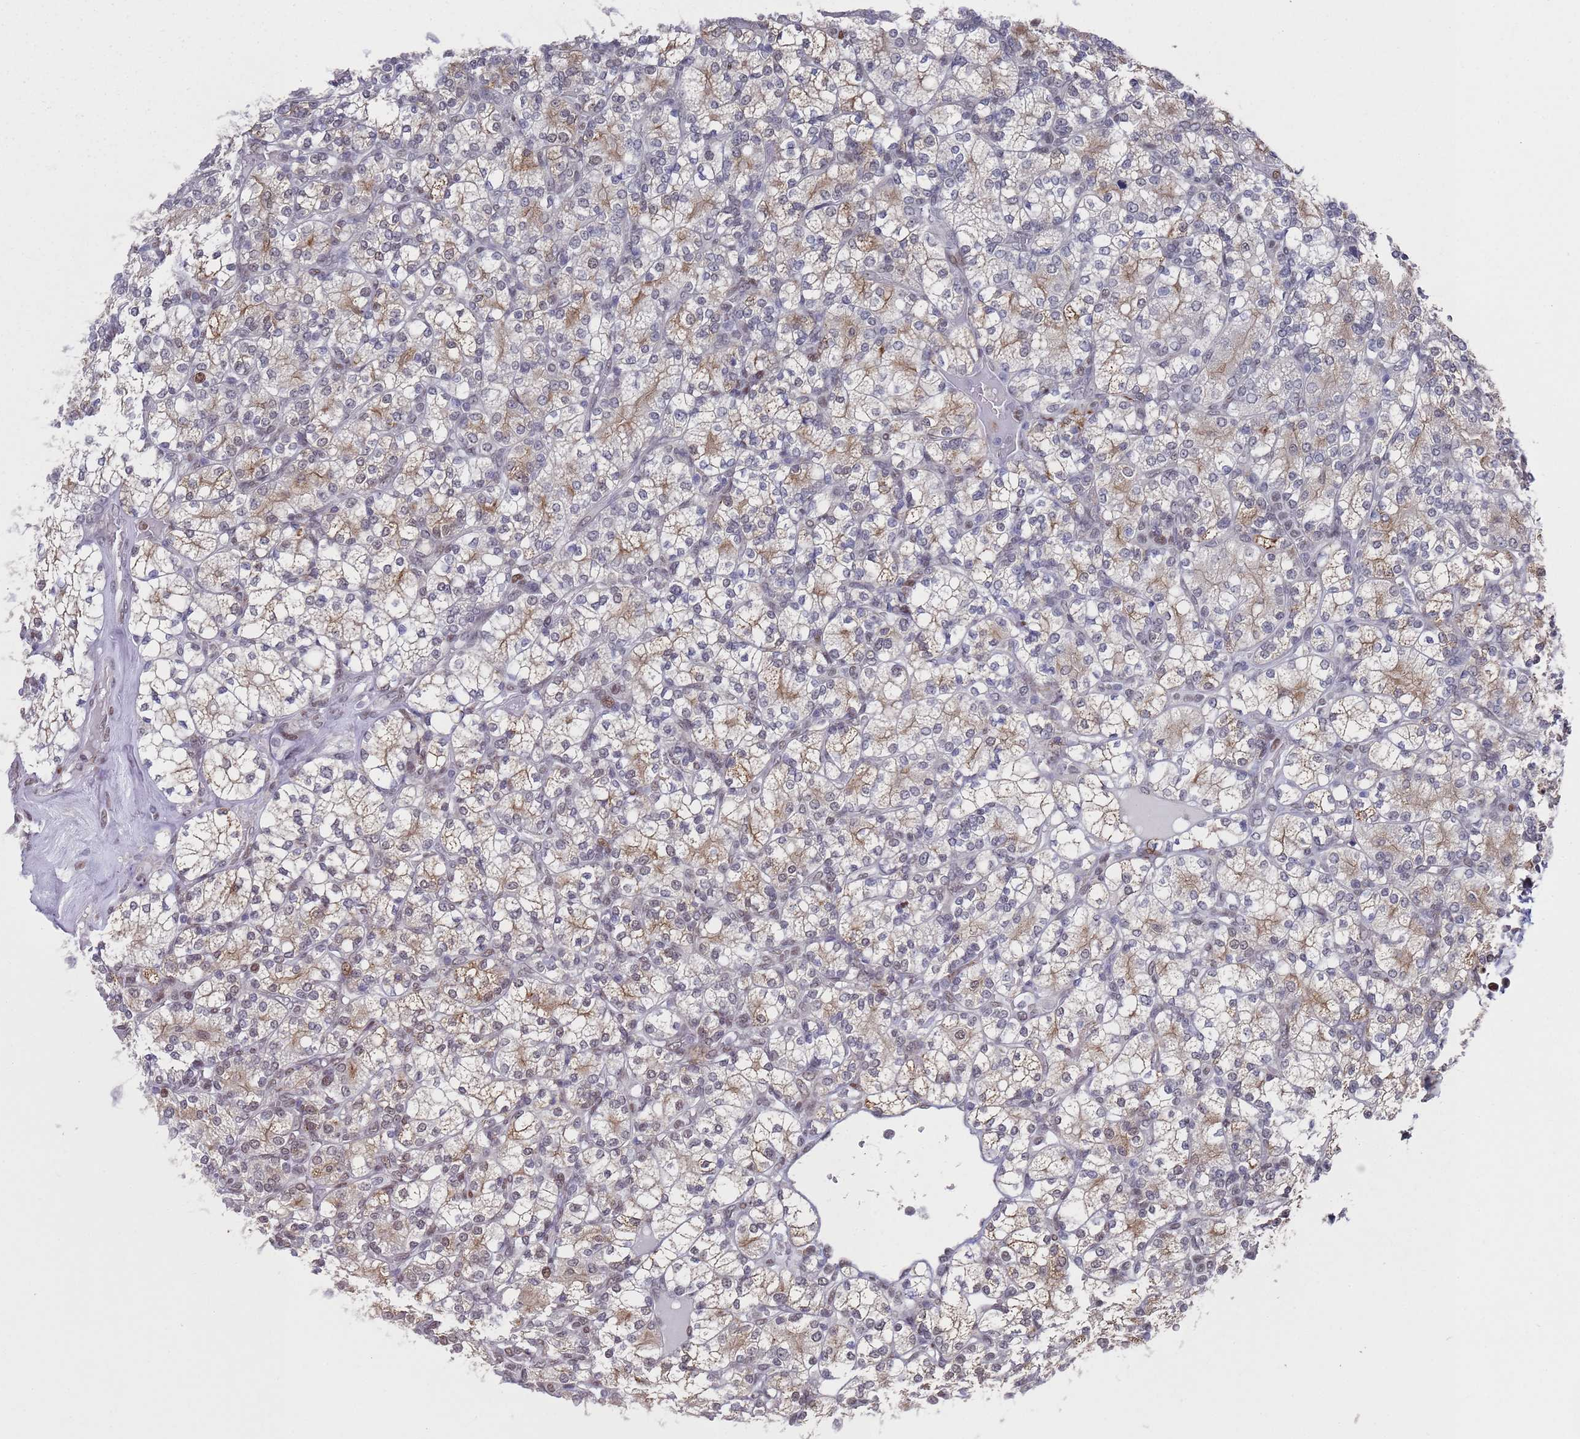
{"staining": {"intensity": "moderate", "quantity": "25%-75%", "location": "cytoplasmic/membranous,nuclear"}, "tissue": "renal cancer", "cell_type": "Tumor cells", "image_type": "cancer", "snomed": [{"axis": "morphology", "description": "Adenocarcinoma, NOS"}, {"axis": "topography", "description": "Kidney"}], "caption": "This image demonstrates immunohistochemistry staining of human renal cancer, with medium moderate cytoplasmic/membranous and nuclear staining in approximately 25%-75% of tumor cells.", "gene": "COPS6", "patient": {"sex": "male", "age": 77}}